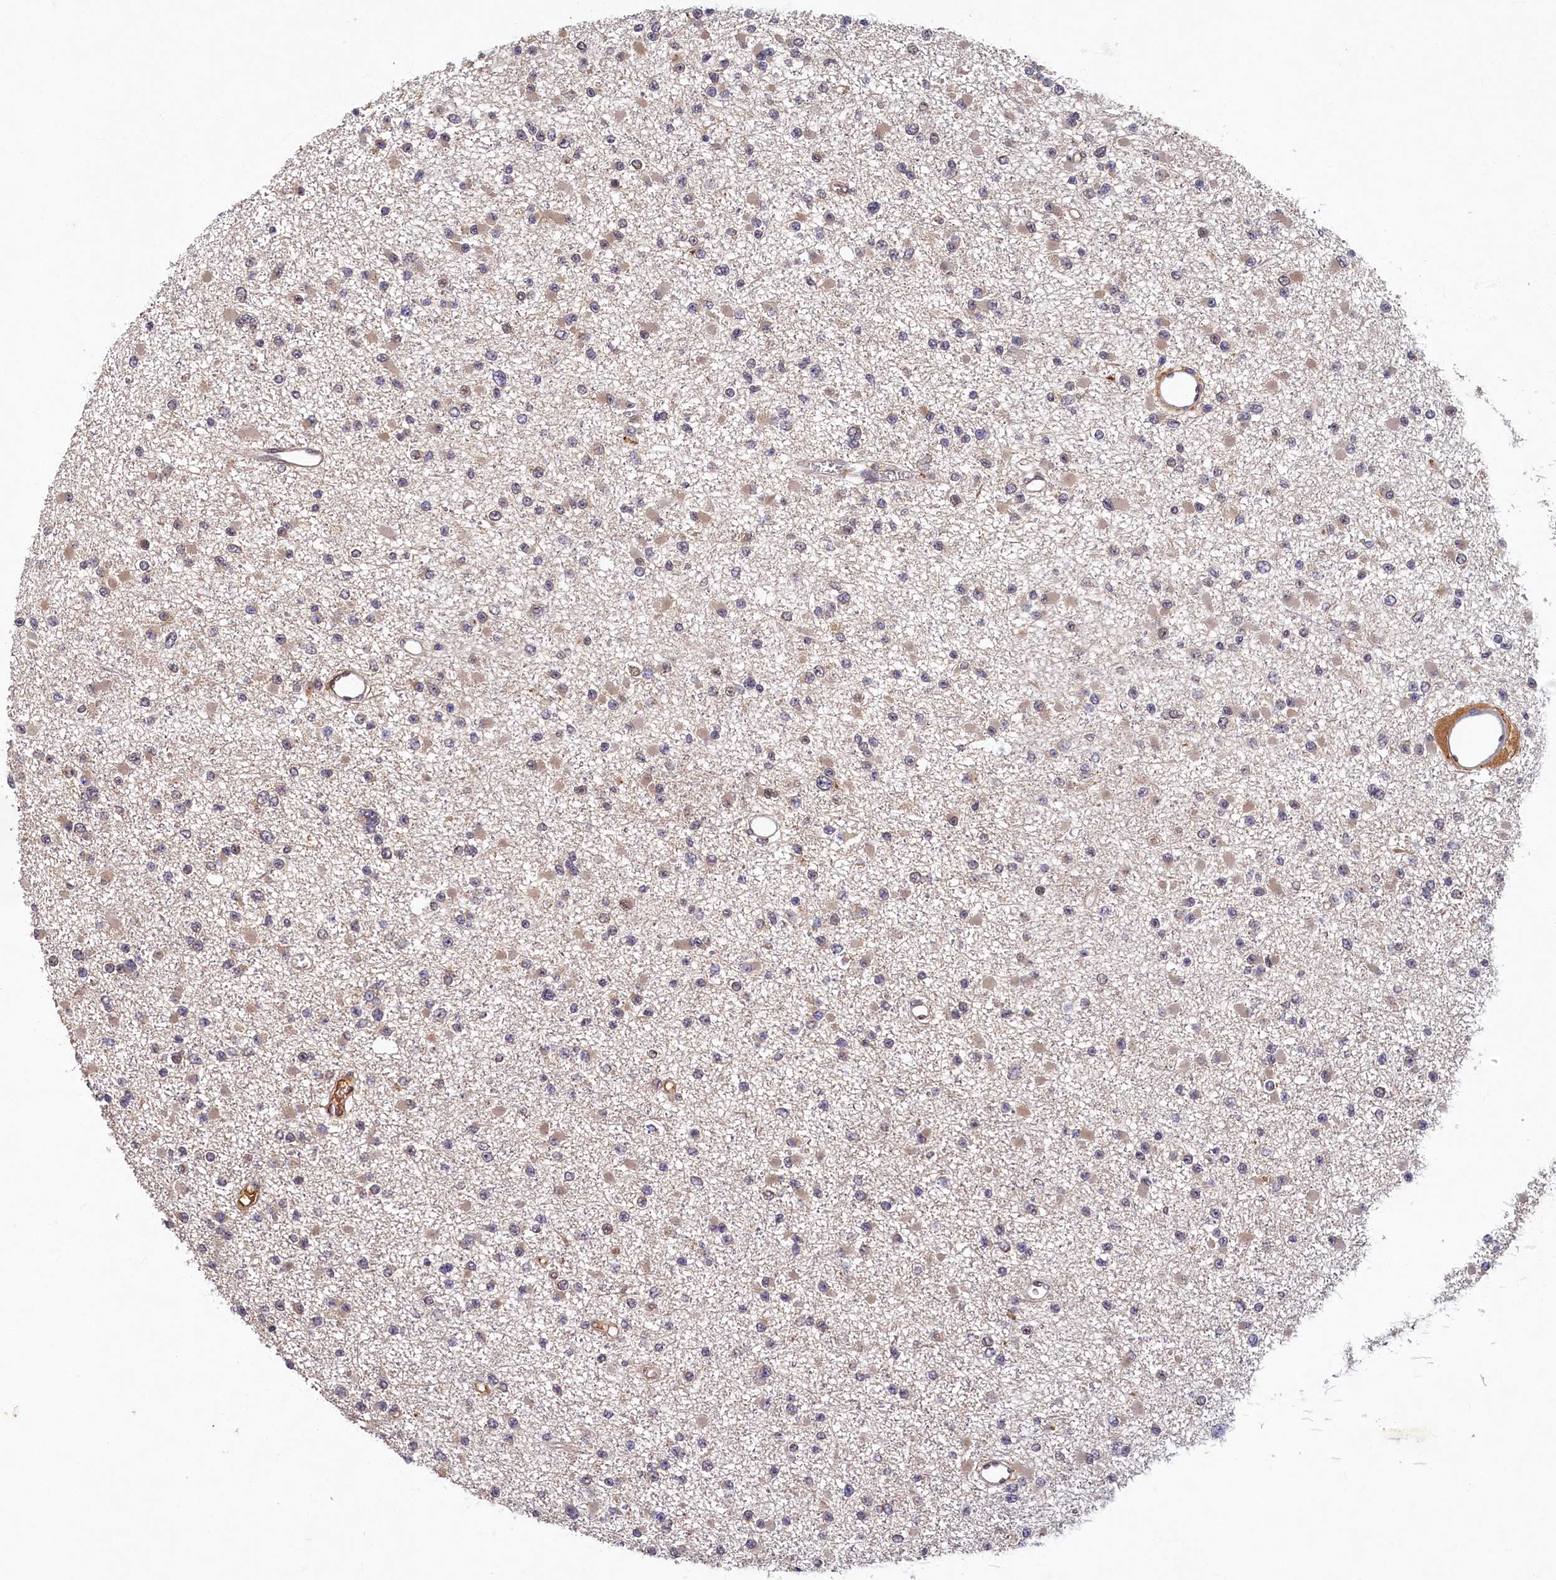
{"staining": {"intensity": "weak", "quantity": "<25%", "location": "cytoplasmic/membranous"}, "tissue": "glioma", "cell_type": "Tumor cells", "image_type": "cancer", "snomed": [{"axis": "morphology", "description": "Glioma, malignant, Low grade"}, {"axis": "topography", "description": "Brain"}], "caption": "IHC image of human malignant glioma (low-grade) stained for a protein (brown), which reveals no expression in tumor cells.", "gene": "LCMT2", "patient": {"sex": "female", "age": 22}}